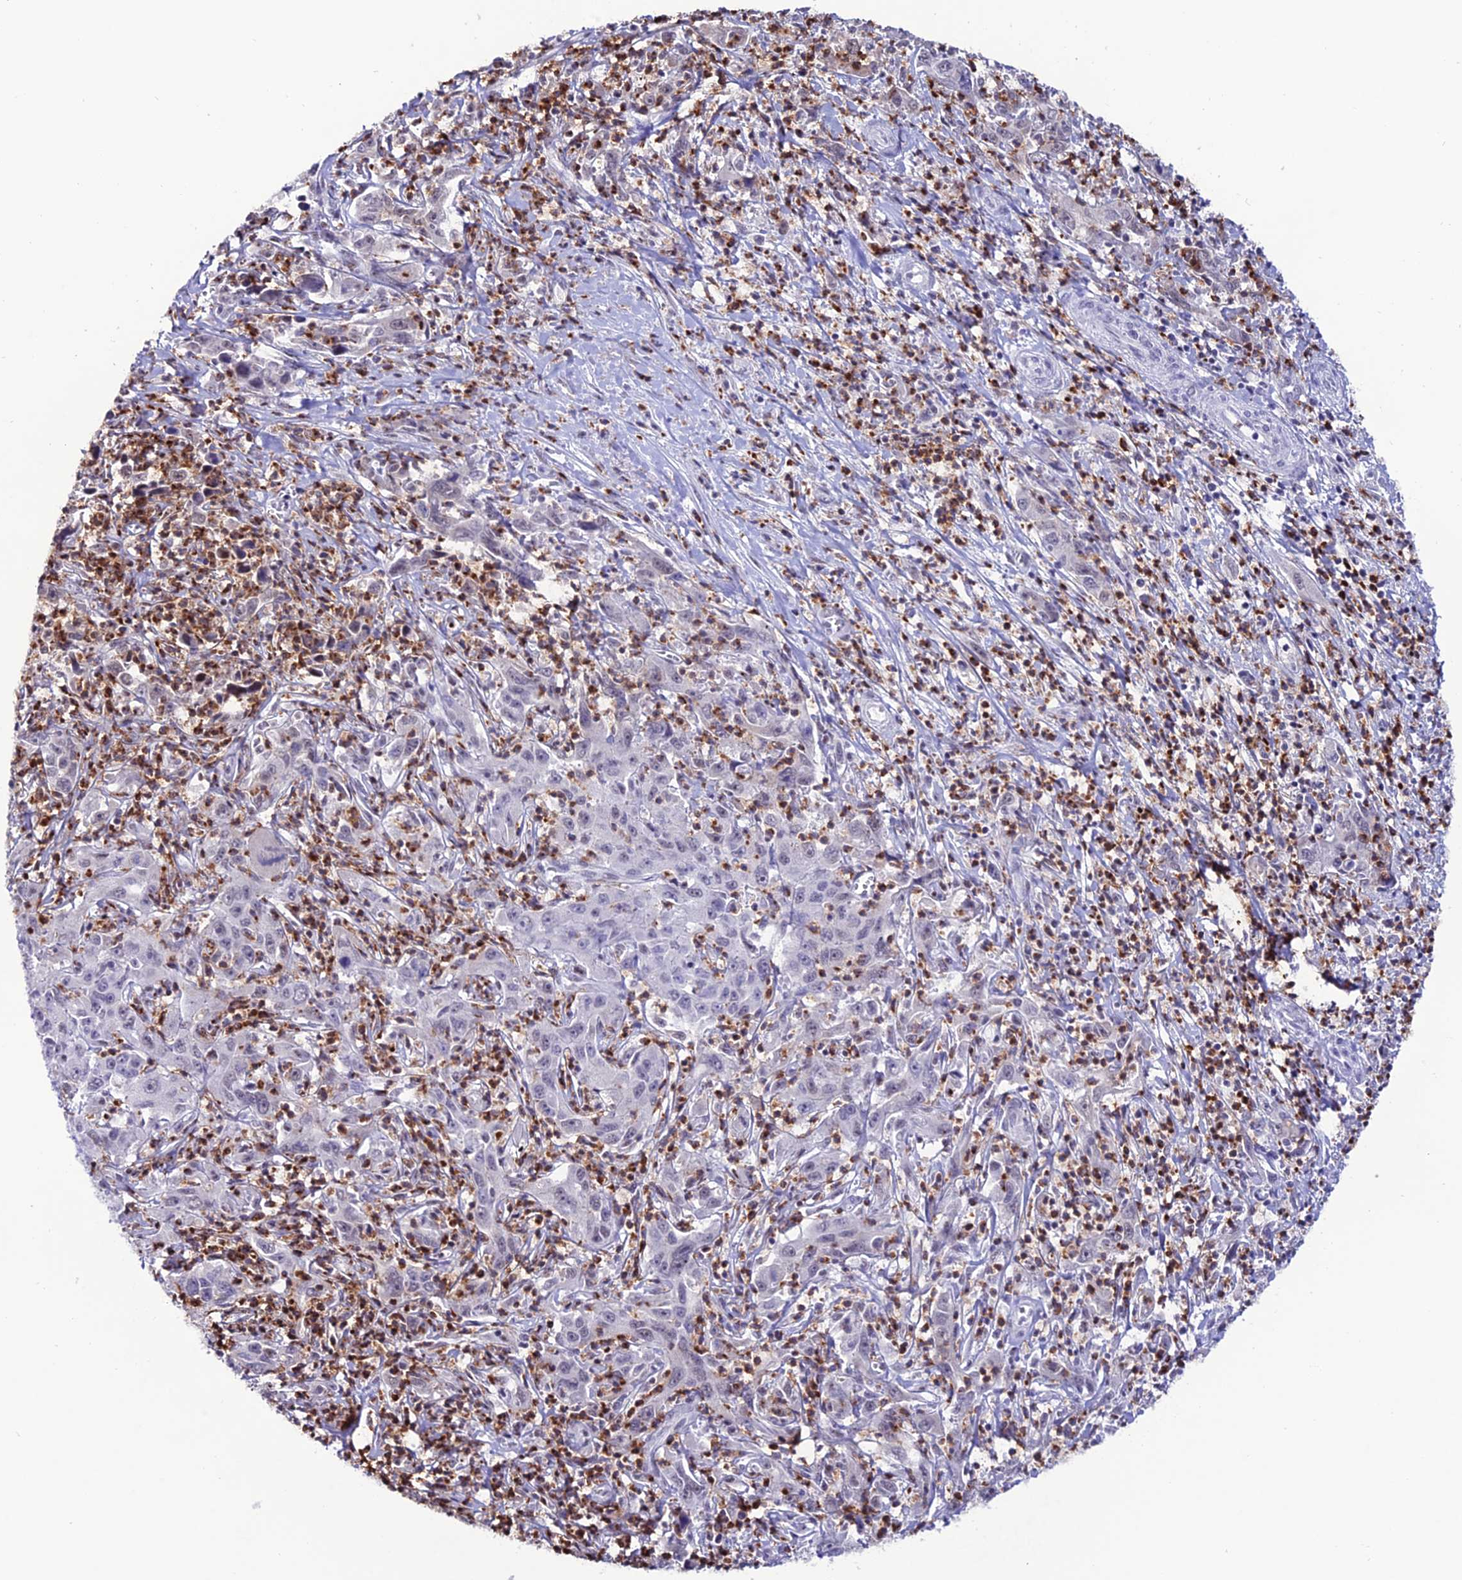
{"staining": {"intensity": "negative", "quantity": "none", "location": "none"}, "tissue": "liver cancer", "cell_type": "Tumor cells", "image_type": "cancer", "snomed": [{"axis": "morphology", "description": "Carcinoma, Hepatocellular, NOS"}, {"axis": "topography", "description": "Liver"}], "caption": "Liver cancer (hepatocellular carcinoma) was stained to show a protein in brown. There is no significant expression in tumor cells.", "gene": "MFSD2B", "patient": {"sex": "male", "age": 63}}